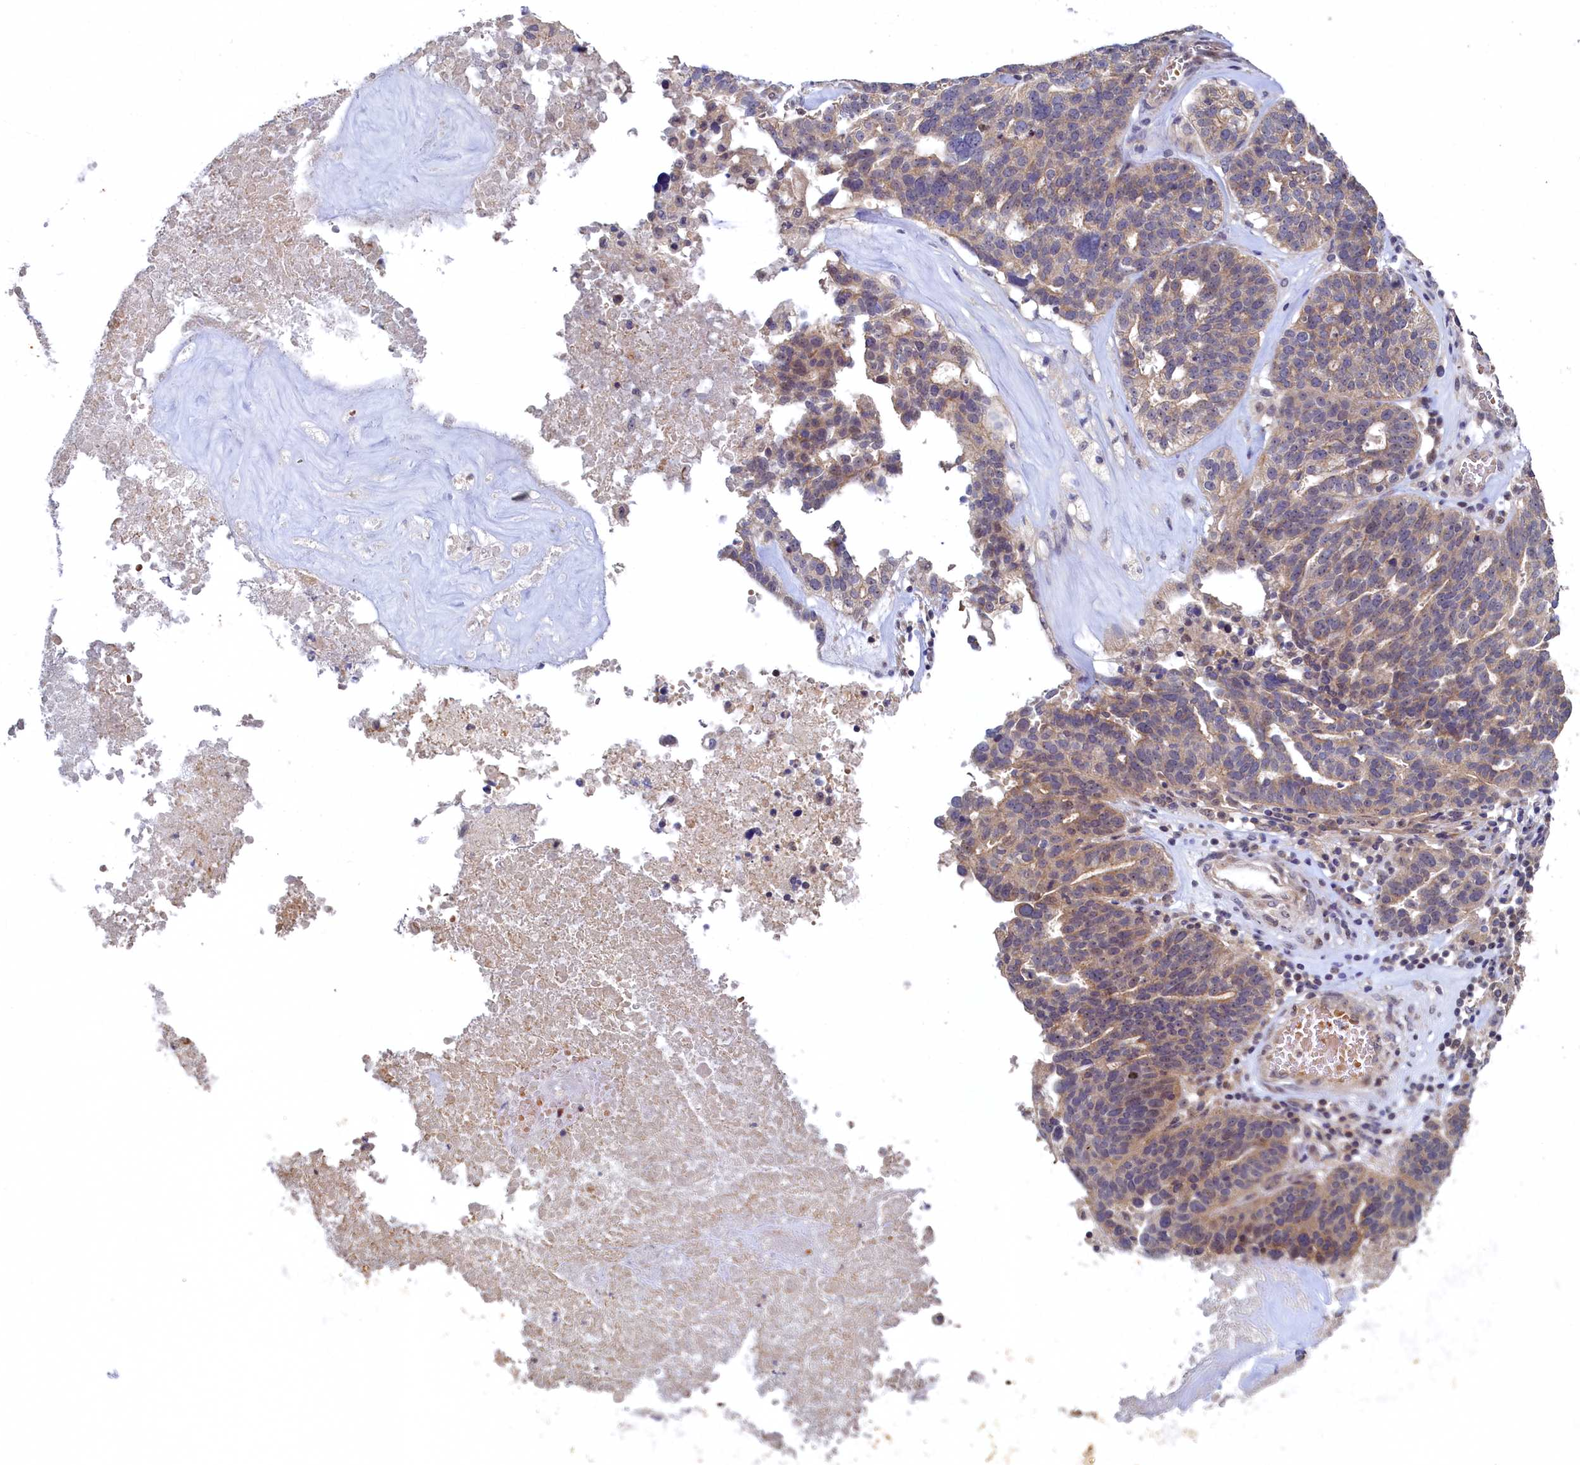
{"staining": {"intensity": "weak", "quantity": "25%-75%", "location": "cytoplasmic/membranous"}, "tissue": "ovarian cancer", "cell_type": "Tumor cells", "image_type": "cancer", "snomed": [{"axis": "morphology", "description": "Cystadenocarcinoma, serous, NOS"}, {"axis": "topography", "description": "Ovary"}], "caption": "Serous cystadenocarcinoma (ovarian) stained for a protein demonstrates weak cytoplasmic/membranous positivity in tumor cells.", "gene": "CEP20", "patient": {"sex": "female", "age": 59}}